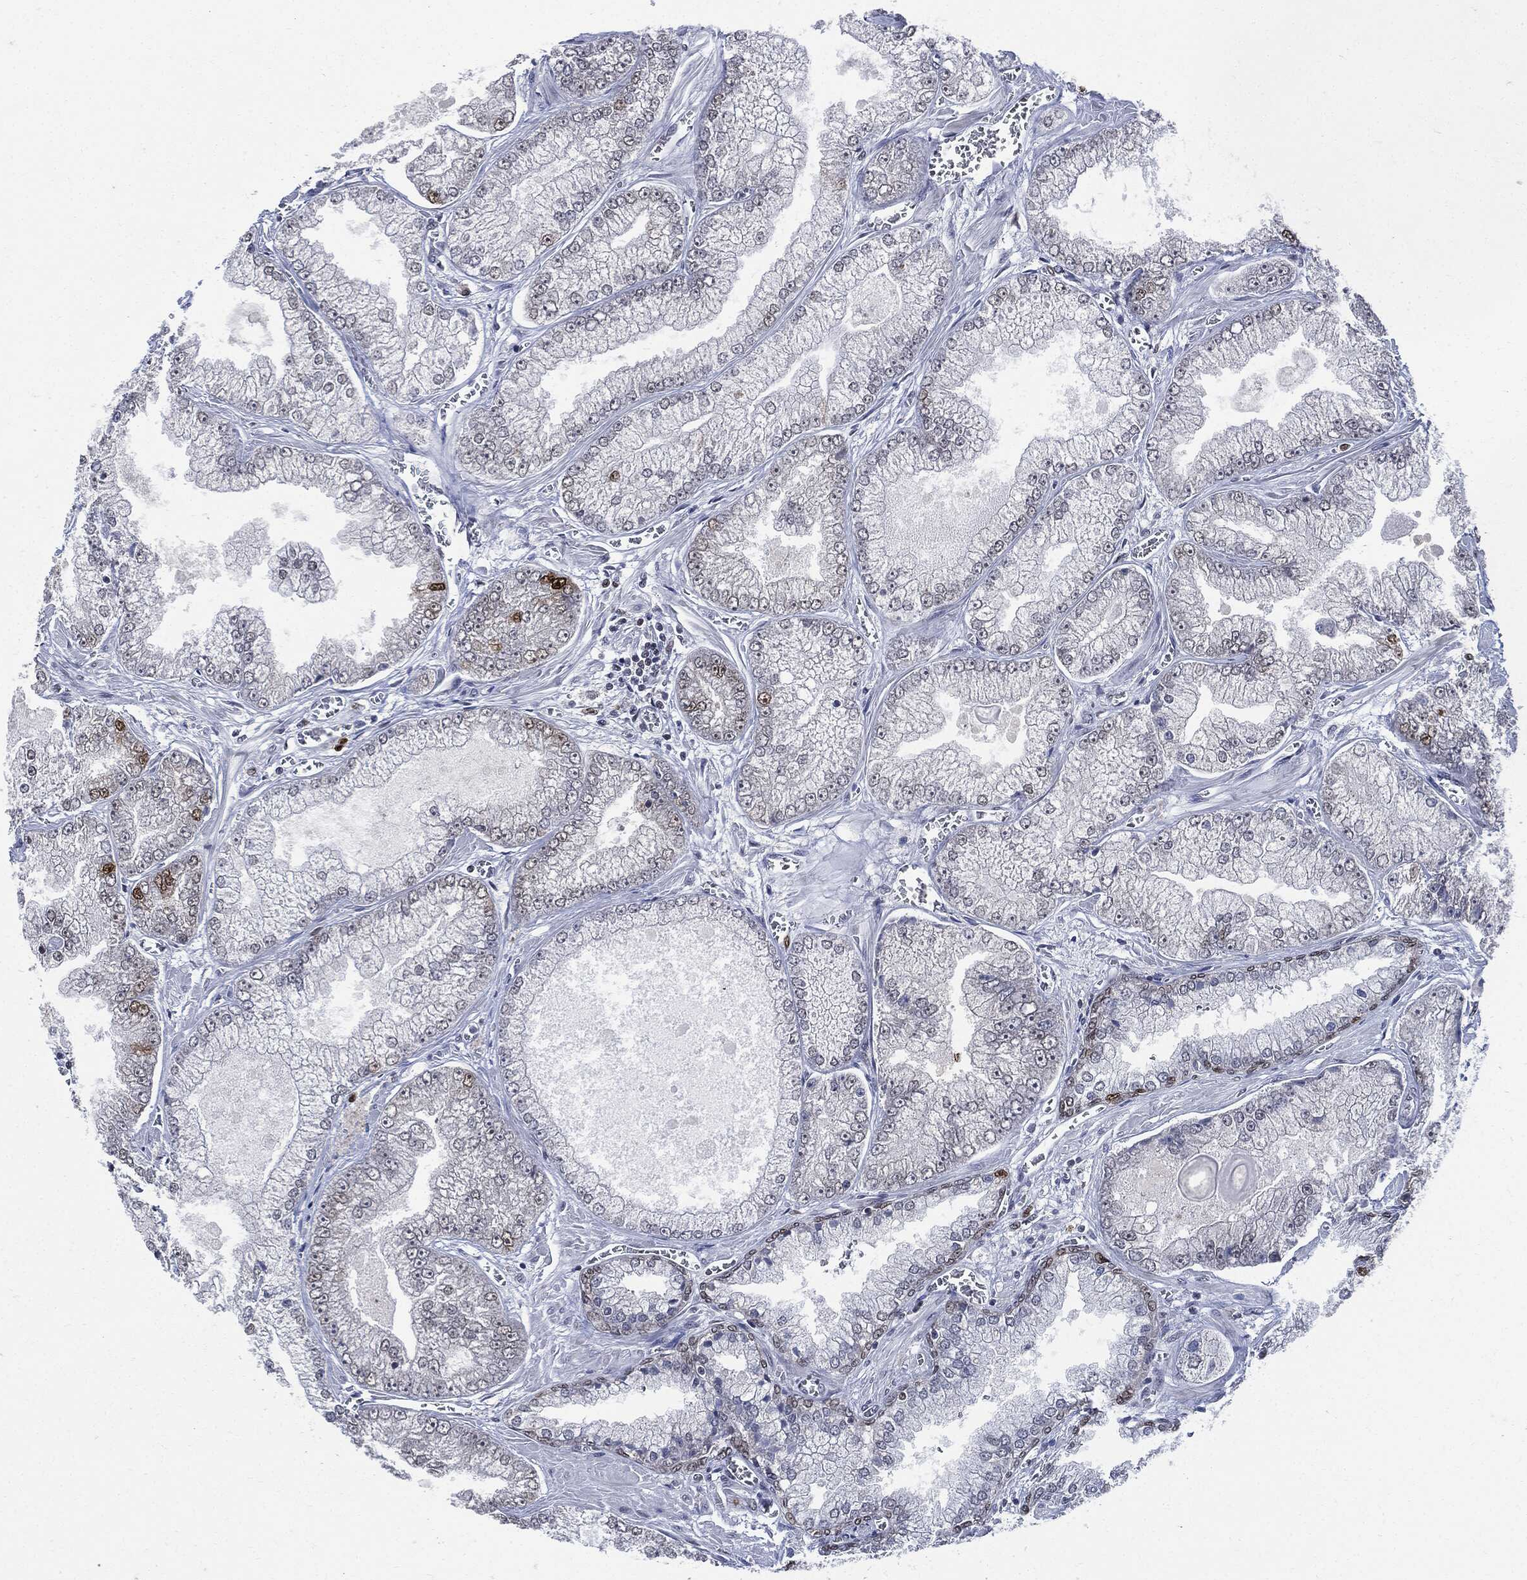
{"staining": {"intensity": "moderate", "quantity": "25%-75%", "location": "nuclear"}, "tissue": "prostate cancer", "cell_type": "Tumor cells", "image_type": "cancer", "snomed": [{"axis": "morphology", "description": "Adenocarcinoma, Low grade"}, {"axis": "topography", "description": "Prostate"}], "caption": "Prostate cancer stained with immunohistochemistry shows moderate nuclear staining in about 25%-75% of tumor cells.", "gene": "PCNA", "patient": {"sex": "male", "age": 57}}